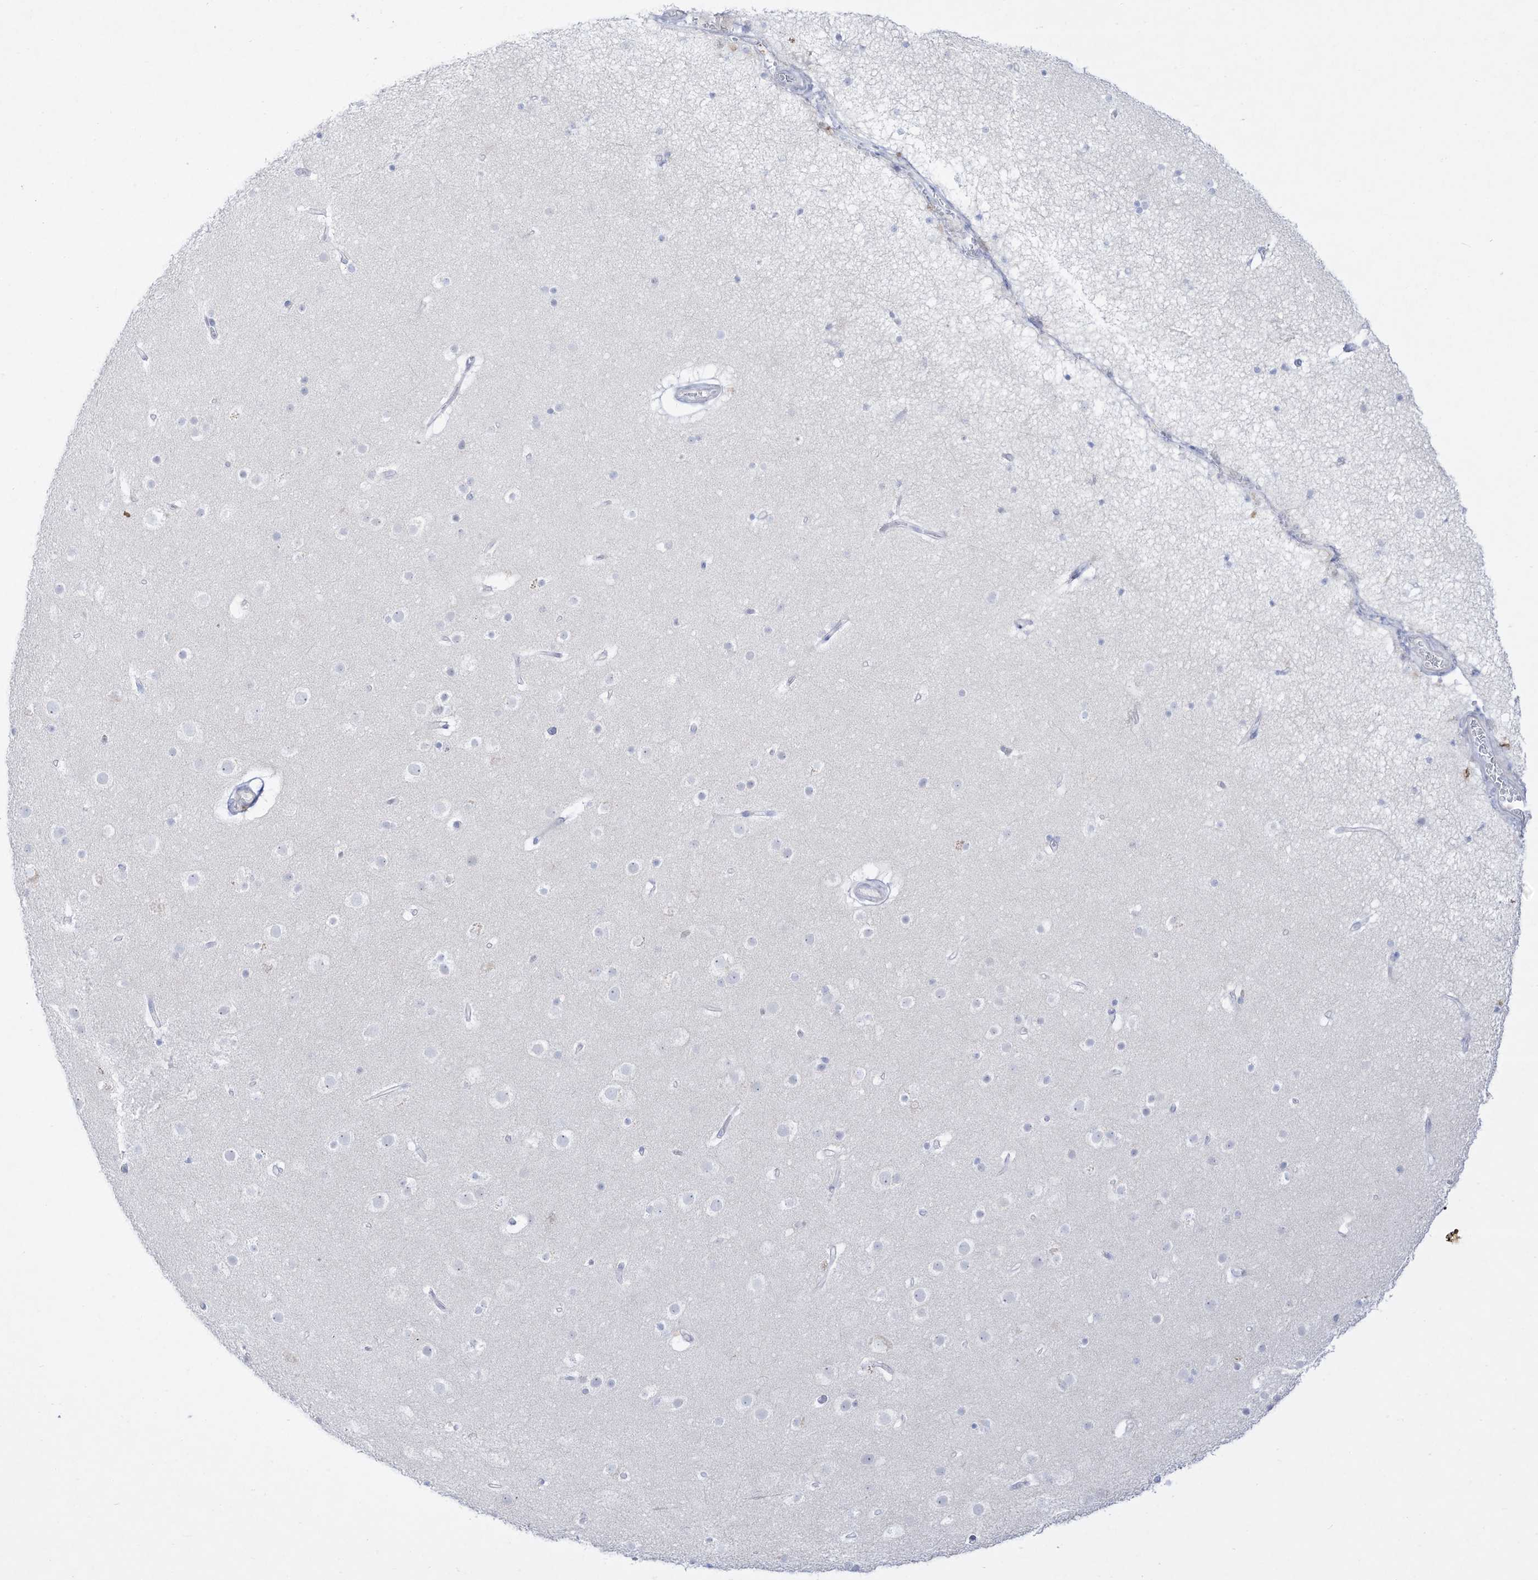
{"staining": {"intensity": "negative", "quantity": "none", "location": "none"}, "tissue": "cerebral cortex", "cell_type": "Endothelial cells", "image_type": "normal", "snomed": [{"axis": "morphology", "description": "Normal tissue, NOS"}, {"axis": "topography", "description": "Cerebral cortex"}], "caption": "Immunohistochemical staining of benign cerebral cortex shows no significant positivity in endothelial cells. Nuclei are stained in blue.", "gene": "DMKN", "patient": {"sex": "male", "age": 57}}